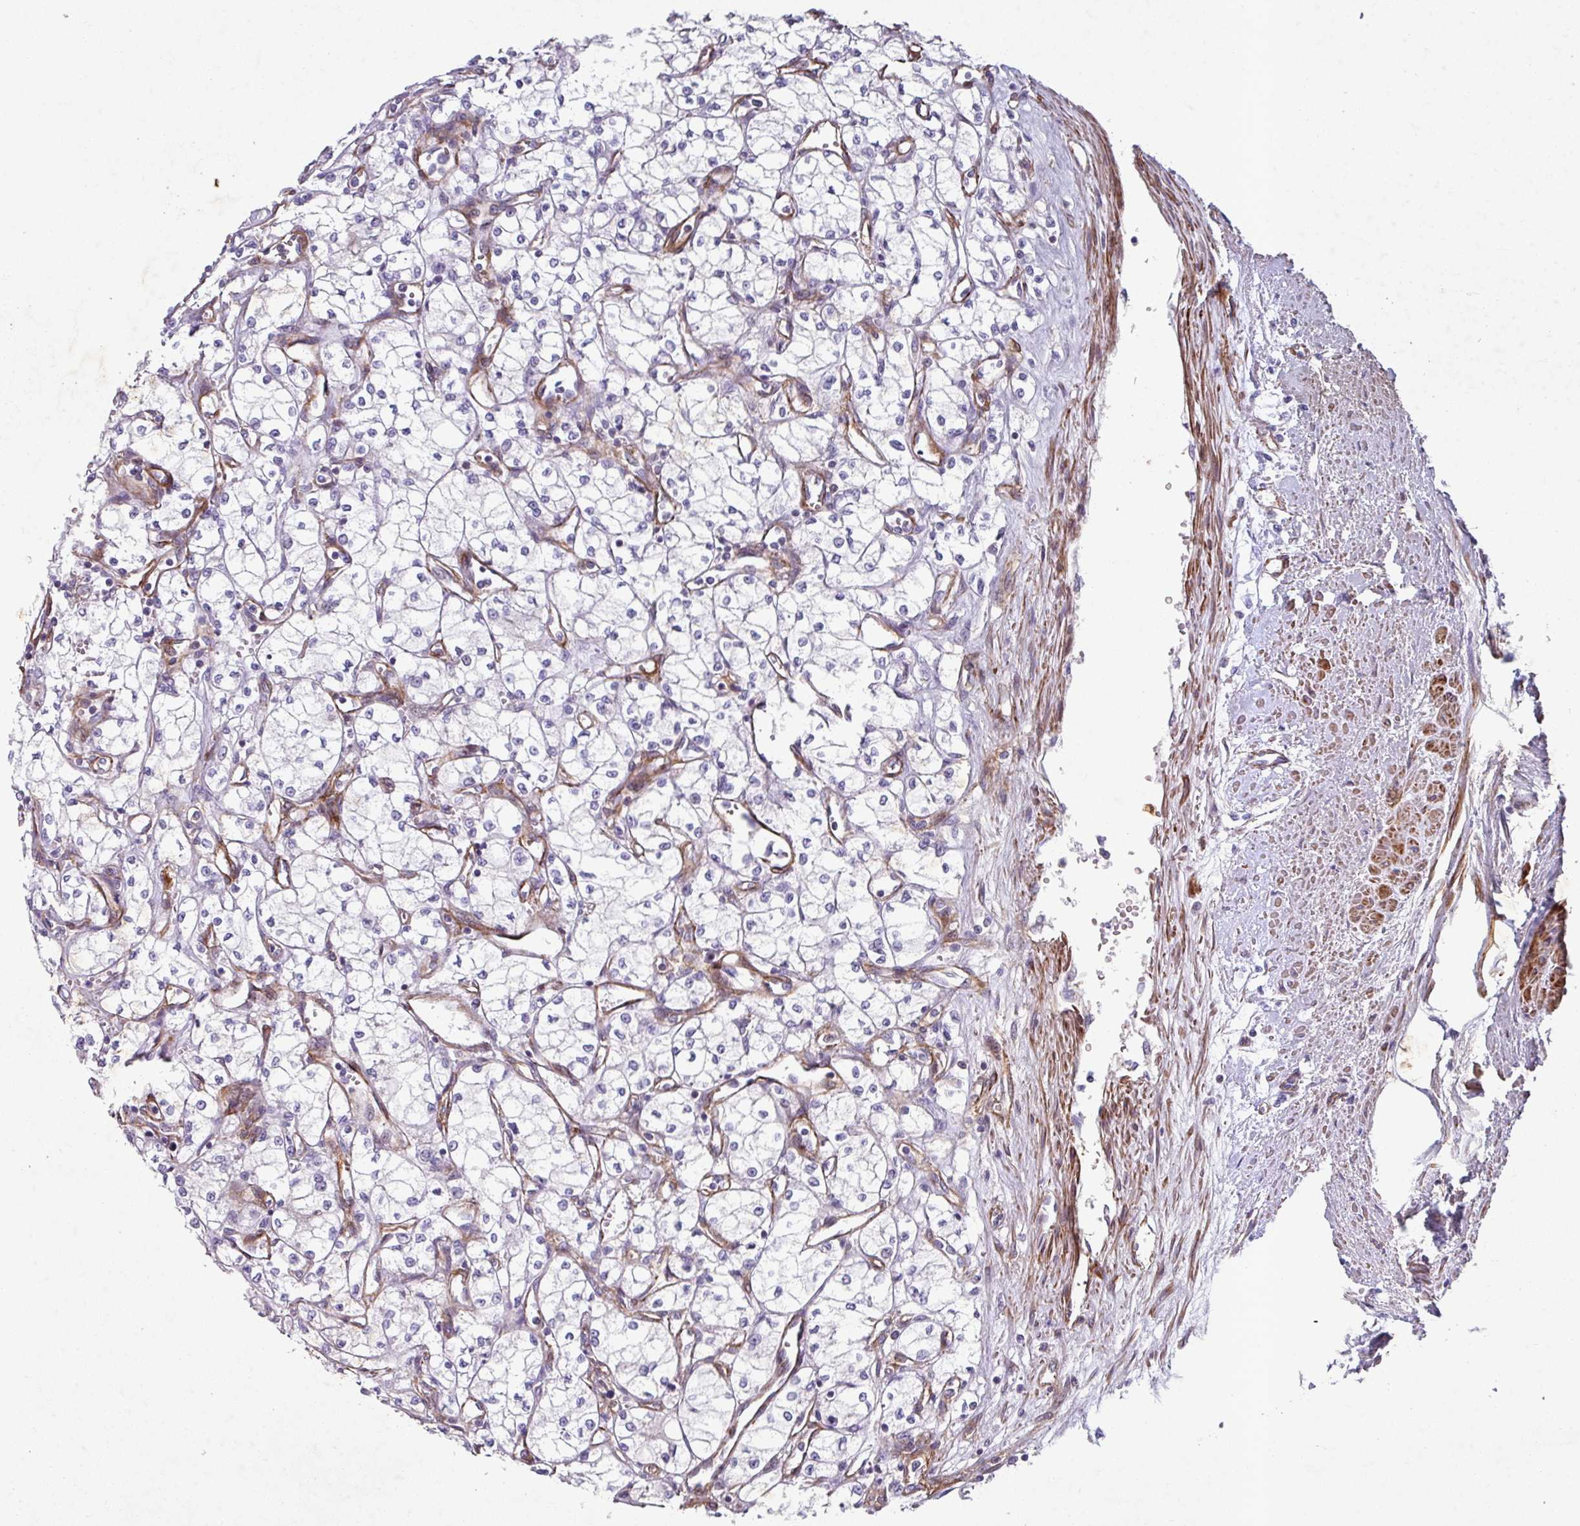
{"staining": {"intensity": "negative", "quantity": "none", "location": "none"}, "tissue": "renal cancer", "cell_type": "Tumor cells", "image_type": "cancer", "snomed": [{"axis": "morphology", "description": "Adenocarcinoma, NOS"}, {"axis": "topography", "description": "Kidney"}], "caption": "Immunohistochemistry (IHC) of renal cancer demonstrates no positivity in tumor cells.", "gene": "ATP2C2", "patient": {"sex": "male", "age": 59}}